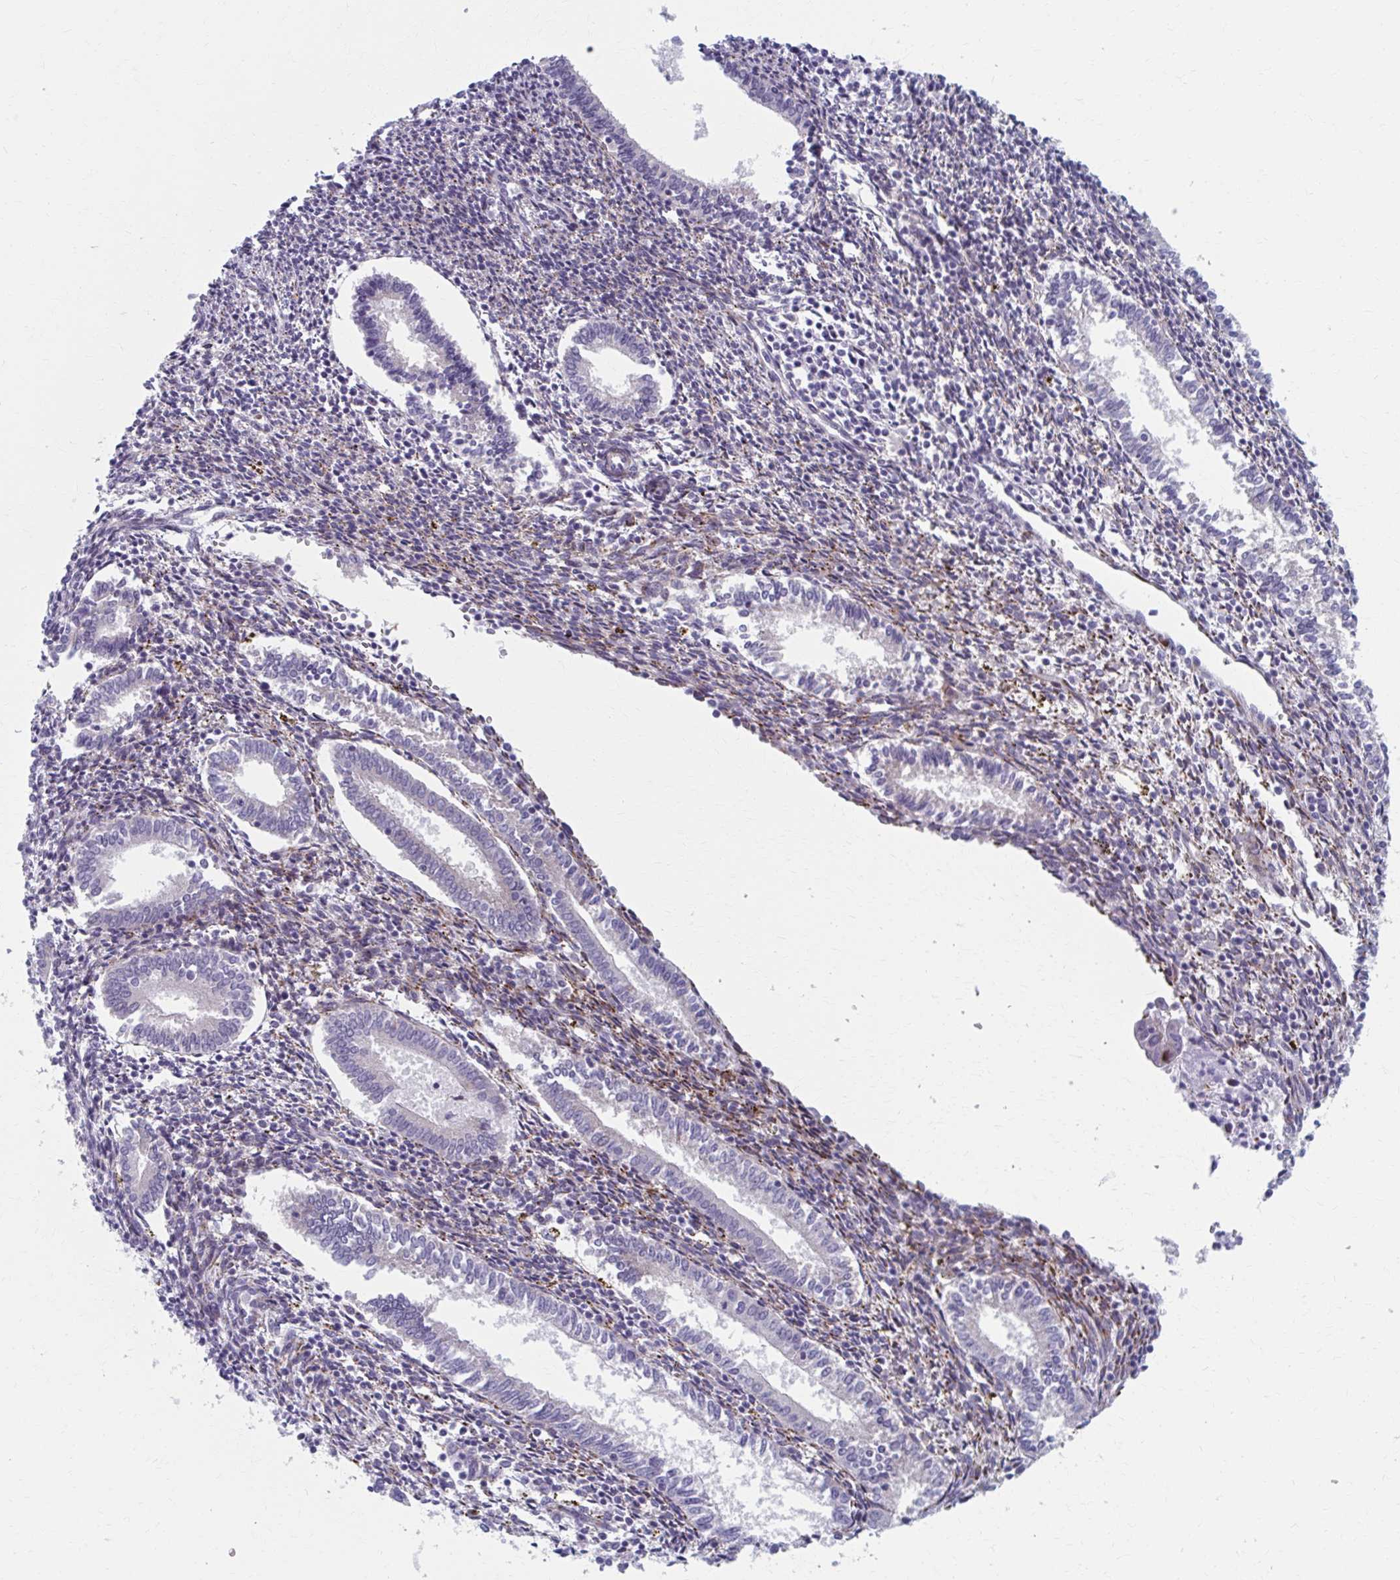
{"staining": {"intensity": "negative", "quantity": "none", "location": "none"}, "tissue": "endometrium", "cell_type": "Cells in endometrial stroma", "image_type": "normal", "snomed": [{"axis": "morphology", "description": "Normal tissue, NOS"}, {"axis": "topography", "description": "Endometrium"}], "caption": "IHC of benign human endometrium demonstrates no staining in cells in endometrial stroma. The staining is performed using DAB (3,3'-diaminobenzidine) brown chromogen with nuclei counter-stained in using hematoxylin.", "gene": "OLFM2", "patient": {"sex": "female", "age": 41}}